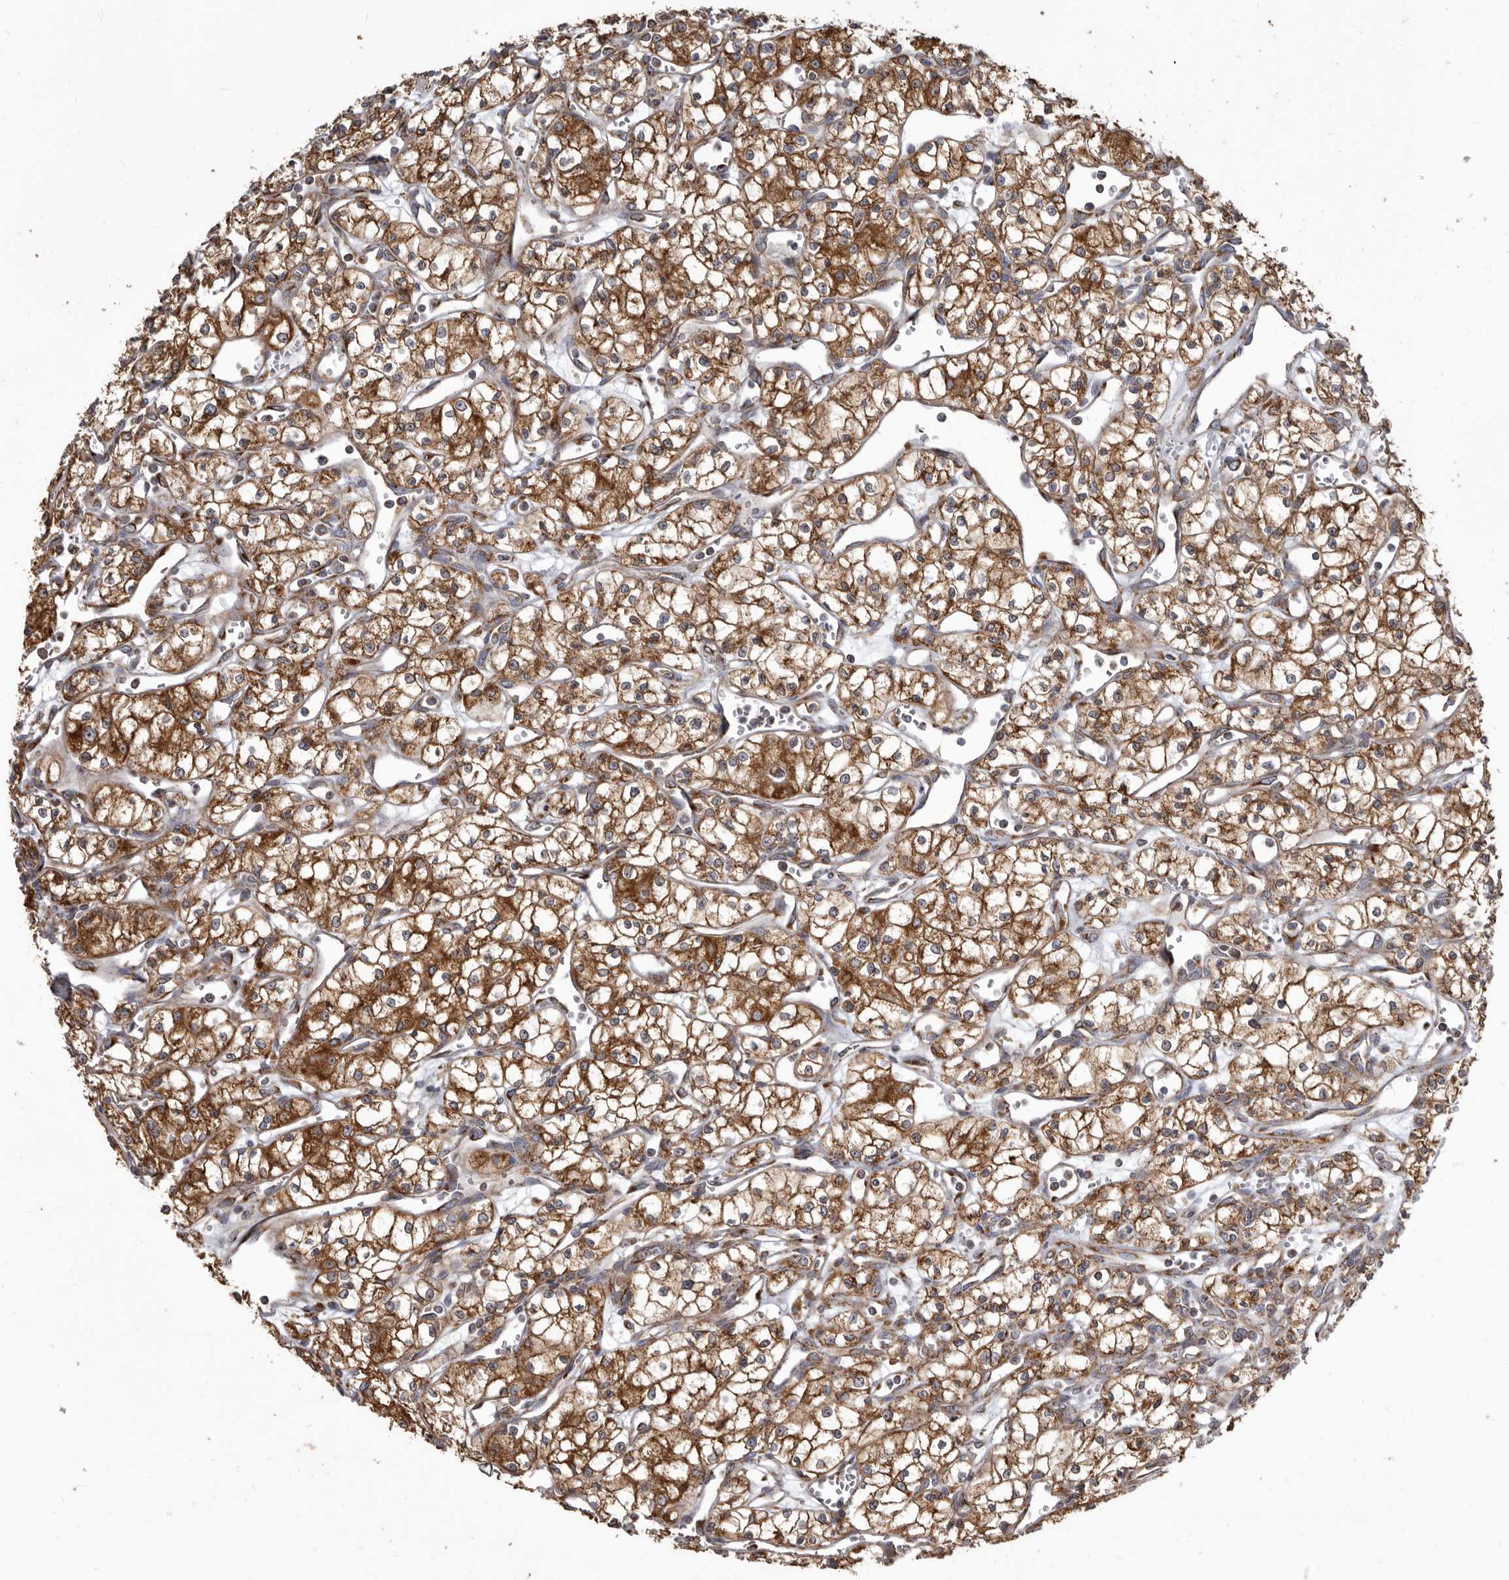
{"staining": {"intensity": "strong", "quantity": ">75%", "location": "cytoplasmic/membranous"}, "tissue": "renal cancer", "cell_type": "Tumor cells", "image_type": "cancer", "snomed": [{"axis": "morphology", "description": "Adenocarcinoma, NOS"}, {"axis": "topography", "description": "Kidney"}], "caption": "This image demonstrates renal adenocarcinoma stained with immunohistochemistry to label a protein in brown. The cytoplasmic/membranous of tumor cells show strong positivity for the protein. Nuclei are counter-stained blue.", "gene": "CDK5RAP3", "patient": {"sex": "male", "age": 59}}